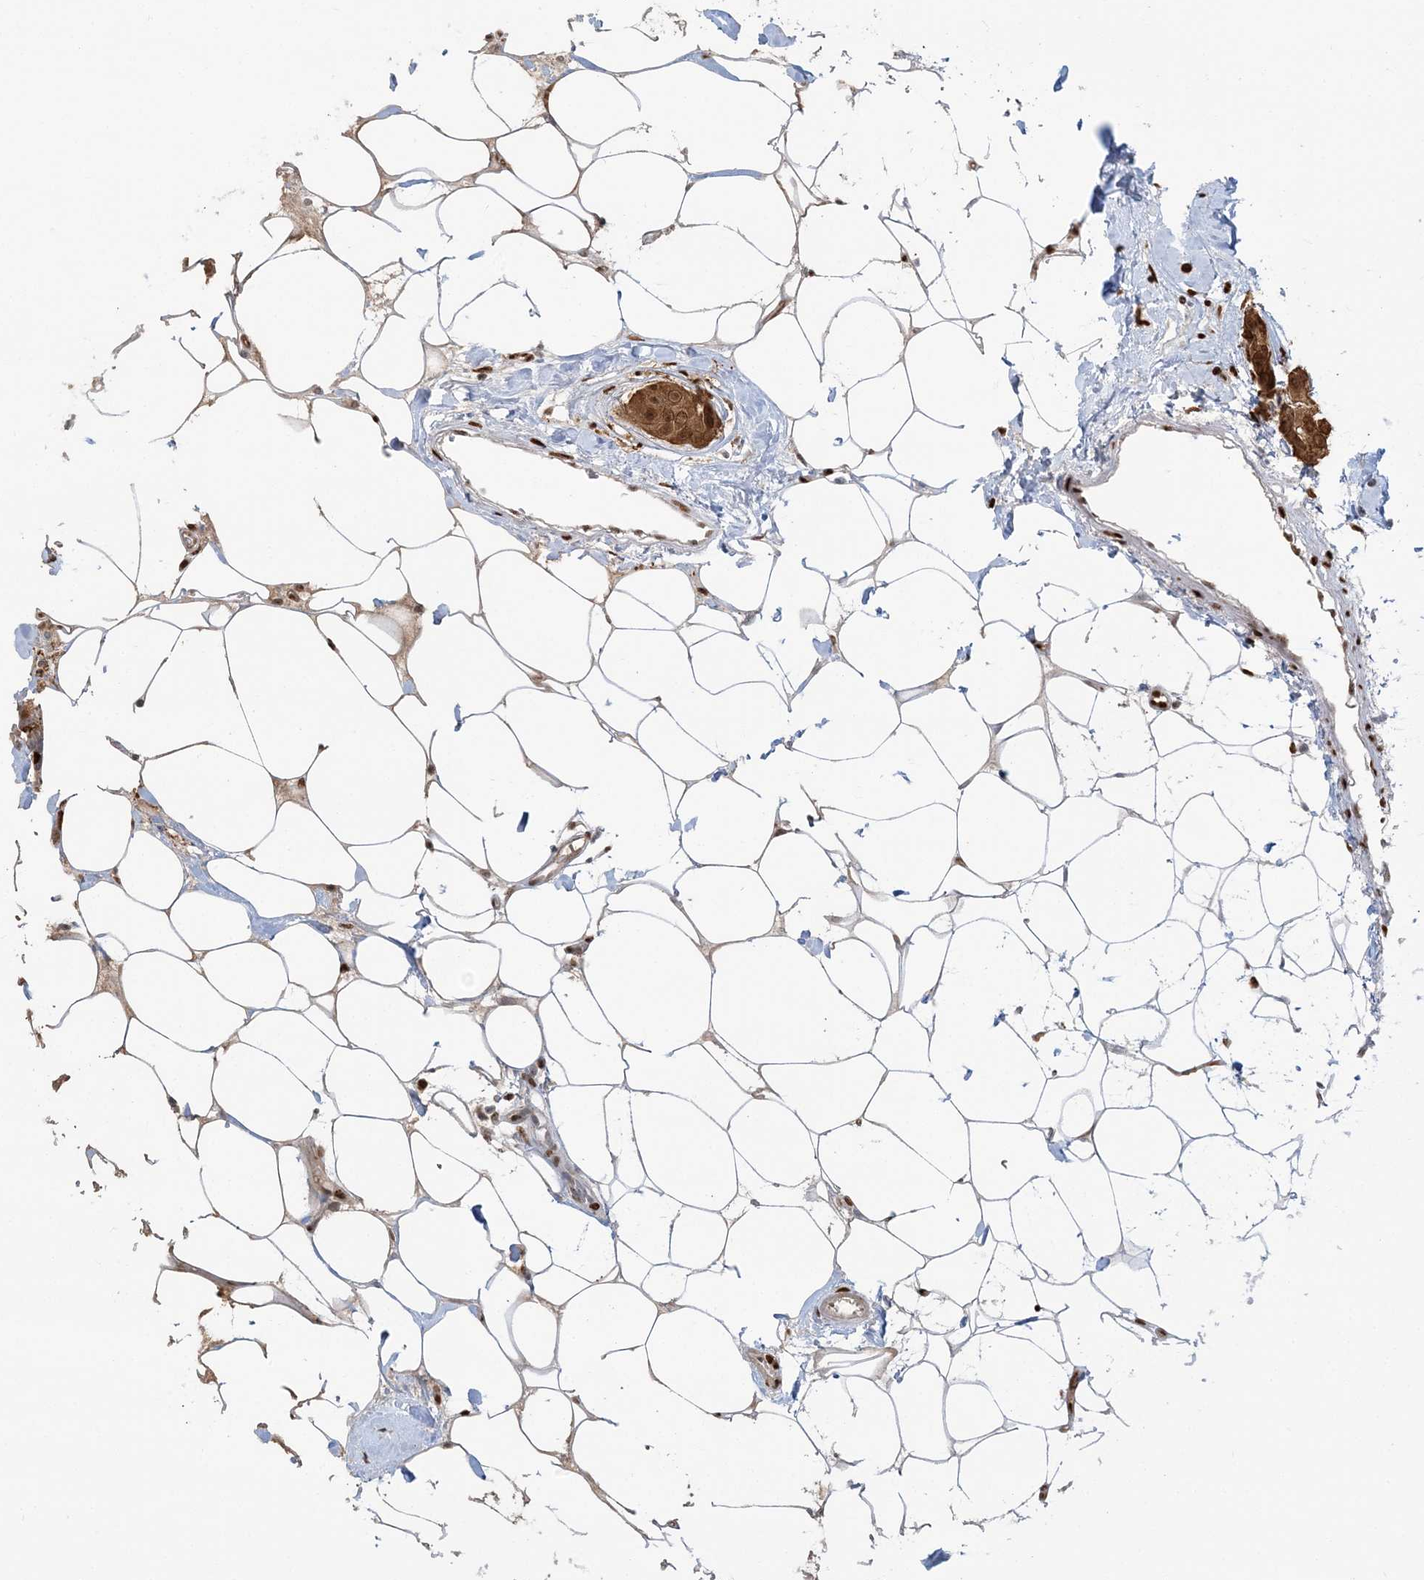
{"staining": {"intensity": "strong", "quantity": ">75%", "location": "cytoplasmic/membranous,nuclear"}, "tissue": "breast cancer", "cell_type": "Tumor cells", "image_type": "cancer", "snomed": [{"axis": "morphology", "description": "Normal tissue, NOS"}, {"axis": "morphology", "description": "Duct carcinoma"}, {"axis": "topography", "description": "Breast"}], "caption": "The photomicrograph exhibits a brown stain indicating the presence of a protein in the cytoplasmic/membranous and nuclear of tumor cells in infiltrating ductal carcinoma (breast).", "gene": "SUMO2", "patient": {"sex": "female", "age": 39}}